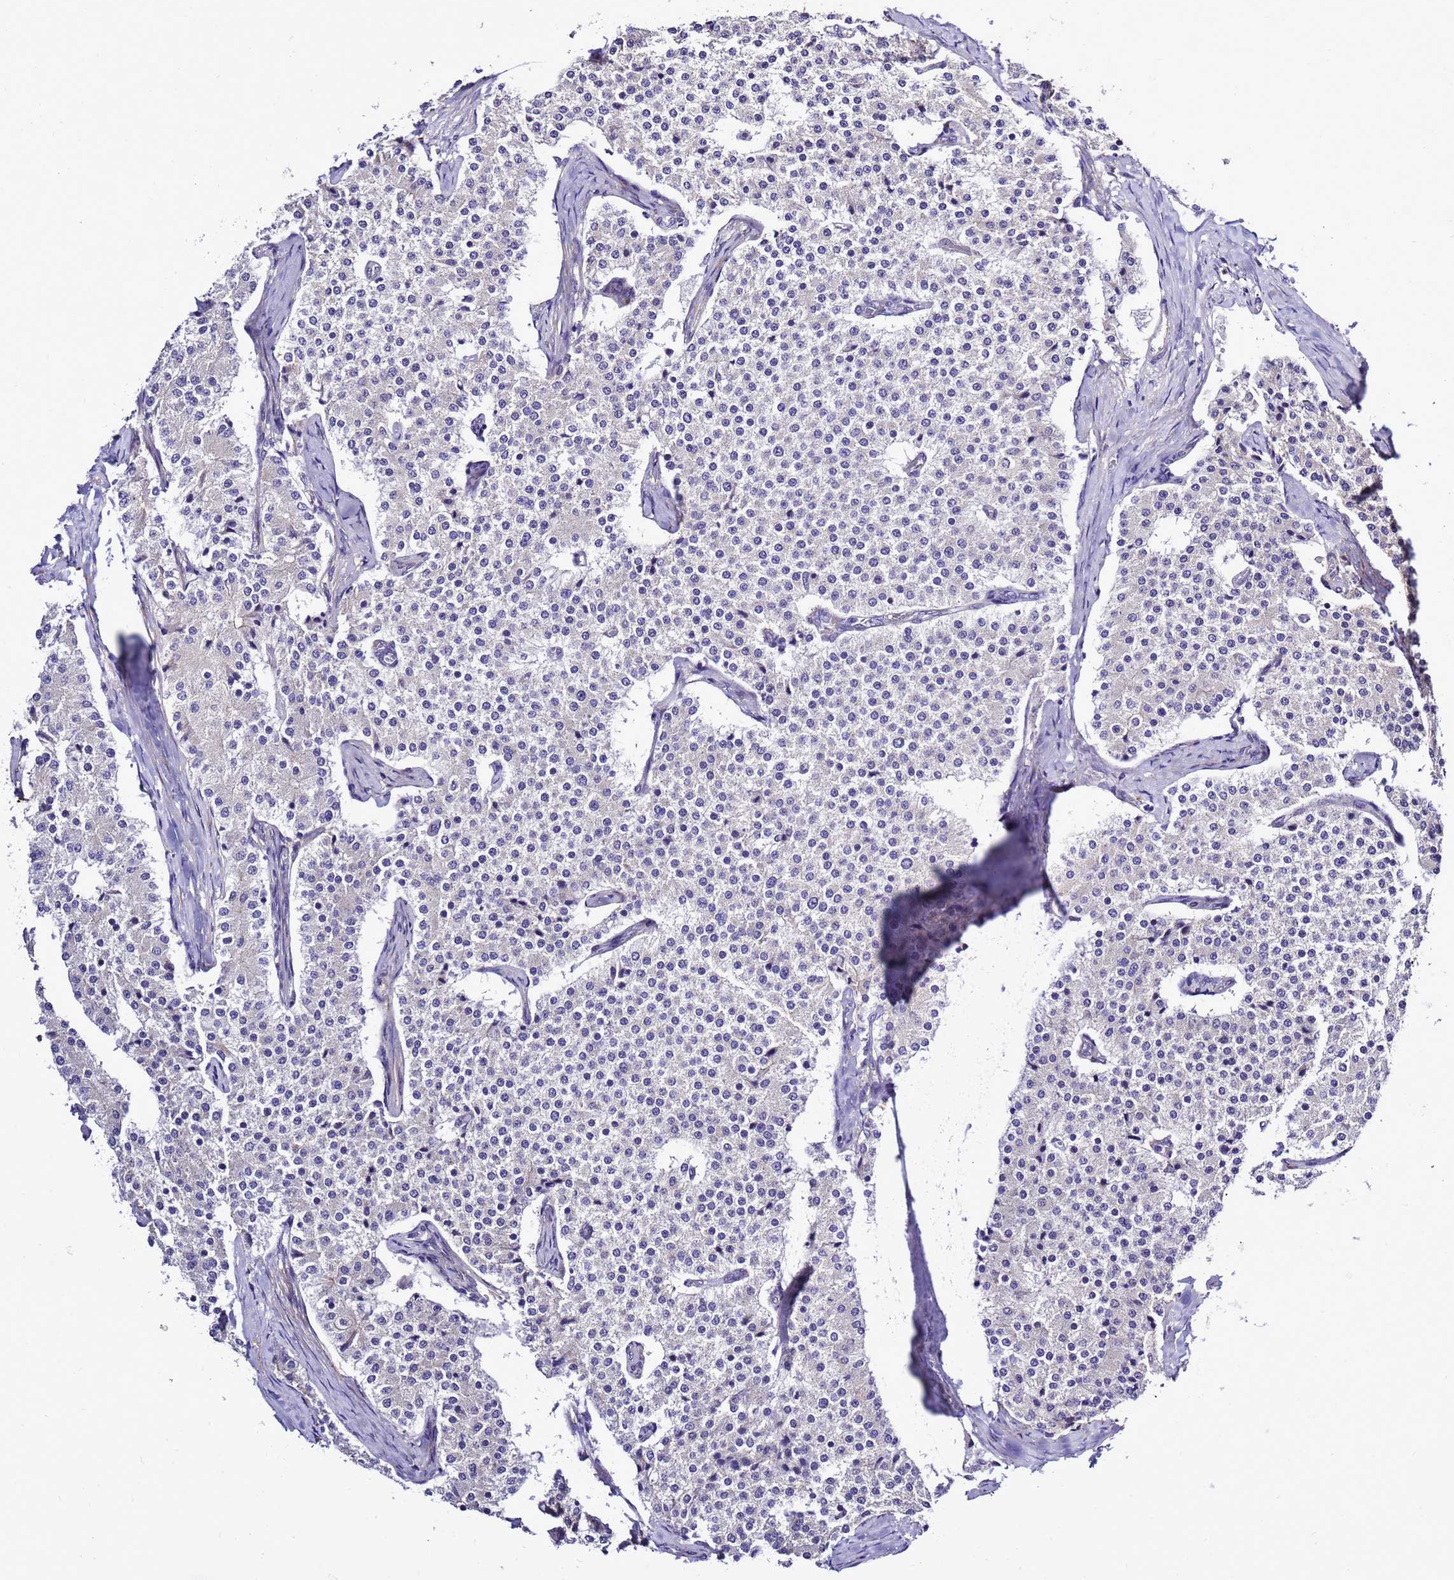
{"staining": {"intensity": "negative", "quantity": "none", "location": "none"}, "tissue": "carcinoid", "cell_type": "Tumor cells", "image_type": "cancer", "snomed": [{"axis": "morphology", "description": "Carcinoid, malignant, NOS"}, {"axis": "topography", "description": "Colon"}], "caption": "Immunohistochemistry image of neoplastic tissue: malignant carcinoid stained with DAB (3,3'-diaminobenzidine) exhibits no significant protein expression in tumor cells. Brightfield microscopy of immunohistochemistry (IHC) stained with DAB (brown) and hematoxylin (blue), captured at high magnification.", "gene": "GZF1", "patient": {"sex": "female", "age": 52}}